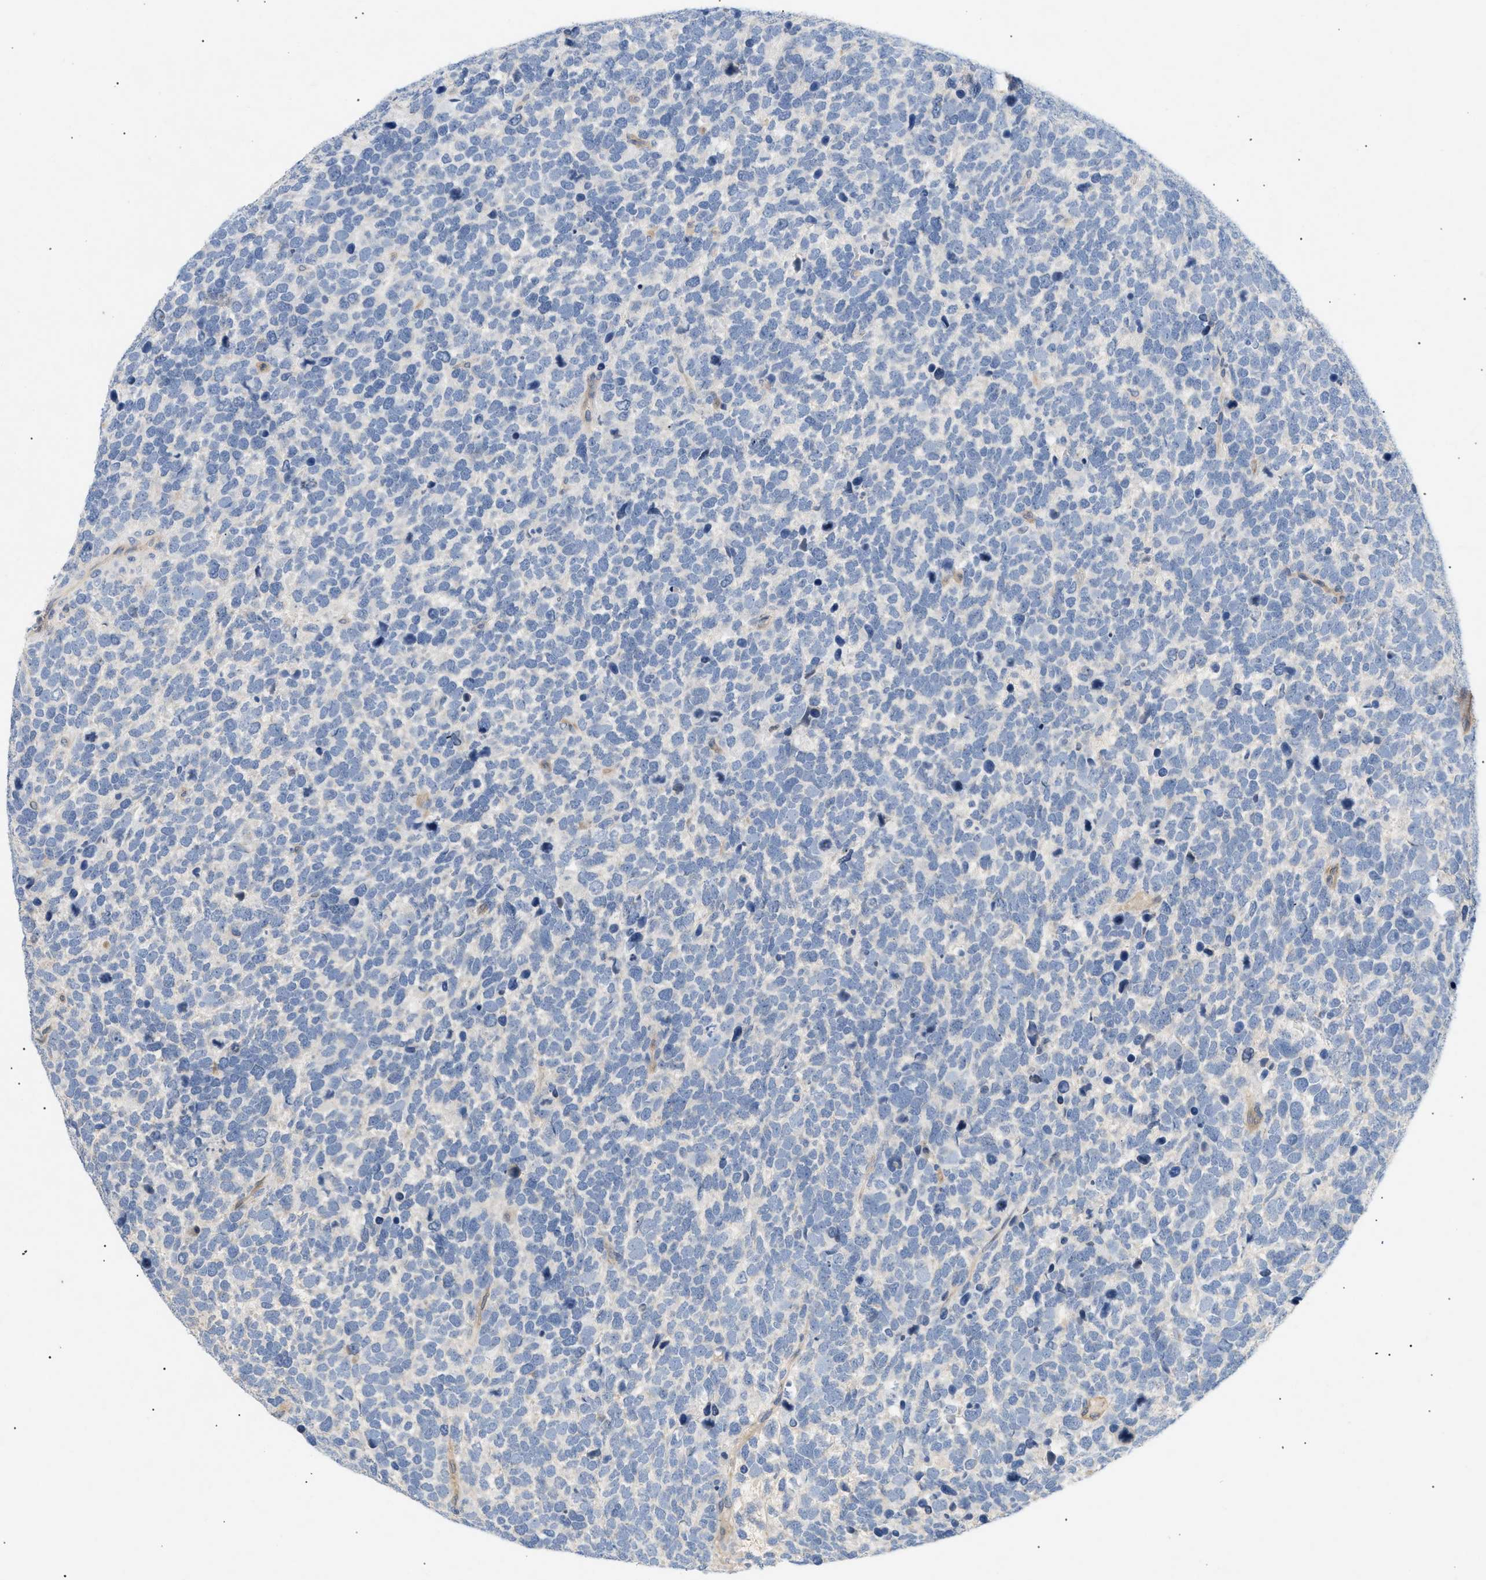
{"staining": {"intensity": "negative", "quantity": "none", "location": "none"}, "tissue": "urothelial cancer", "cell_type": "Tumor cells", "image_type": "cancer", "snomed": [{"axis": "morphology", "description": "Urothelial carcinoma, High grade"}, {"axis": "topography", "description": "Urinary bladder"}], "caption": "Tumor cells show no significant expression in urothelial carcinoma (high-grade).", "gene": "FARS2", "patient": {"sex": "female", "age": 82}}